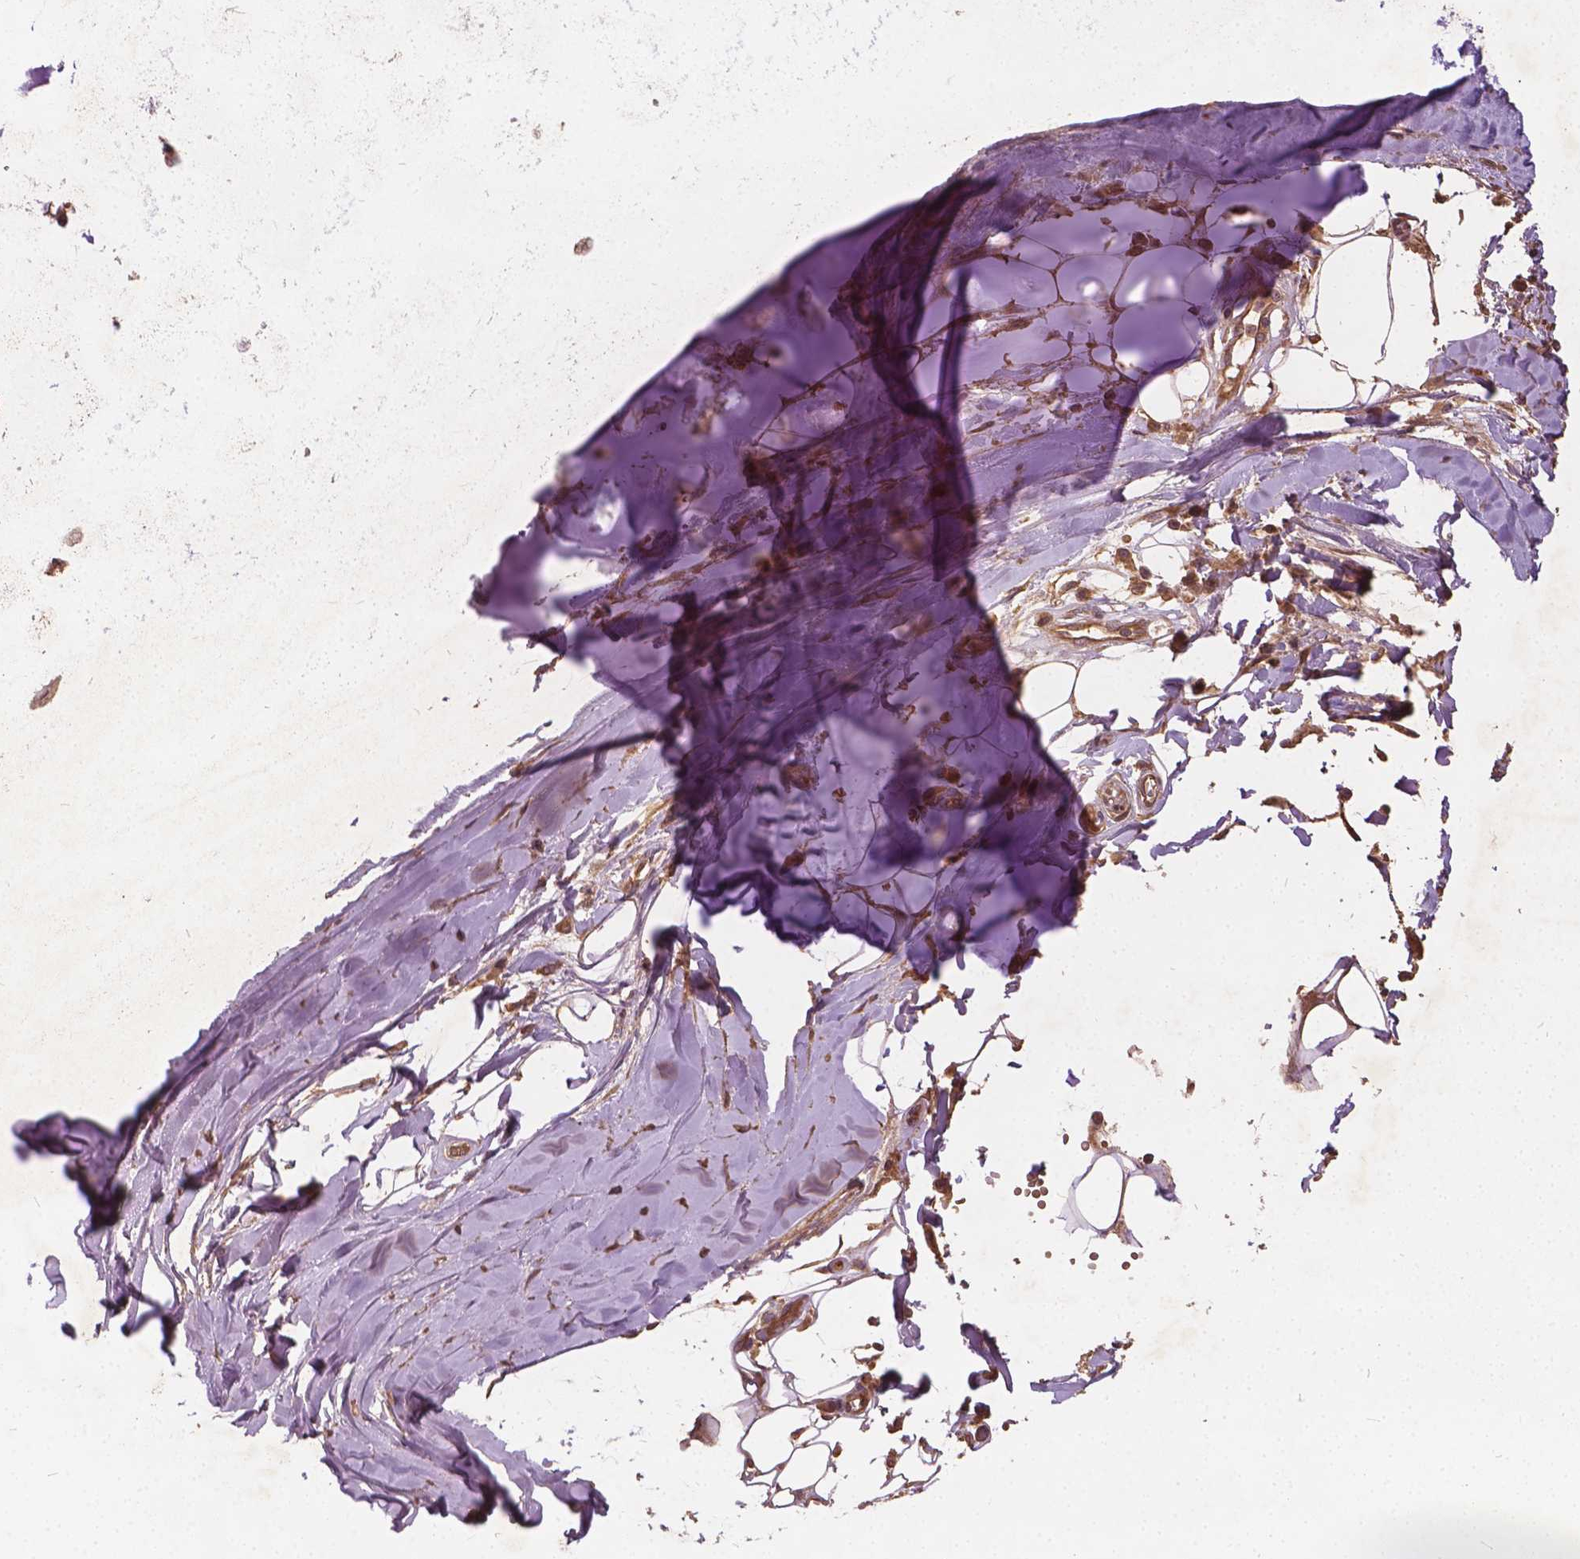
{"staining": {"intensity": "moderate", "quantity": ">75%", "location": "cytoplasmic/membranous"}, "tissue": "adipose tissue", "cell_type": "Adipocytes", "image_type": "normal", "snomed": [{"axis": "morphology", "description": "Normal tissue, NOS"}, {"axis": "morphology", "description": "Squamous cell carcinoma, NOS"}, {"axis": "topography", "description": "Cartilage tissue"}, {"axis": "topography", "description": "Bronchus"}, {"axis": "topography", "description": "Lung"}], "caption": "Protein expression analysis of benign human adipose tissue reveals moderate cytoplasmic/membranous positivity in about >75% of adipocytes.", "gene": "UBXN2A", "patient": {"sex": "male", "age": 66}}